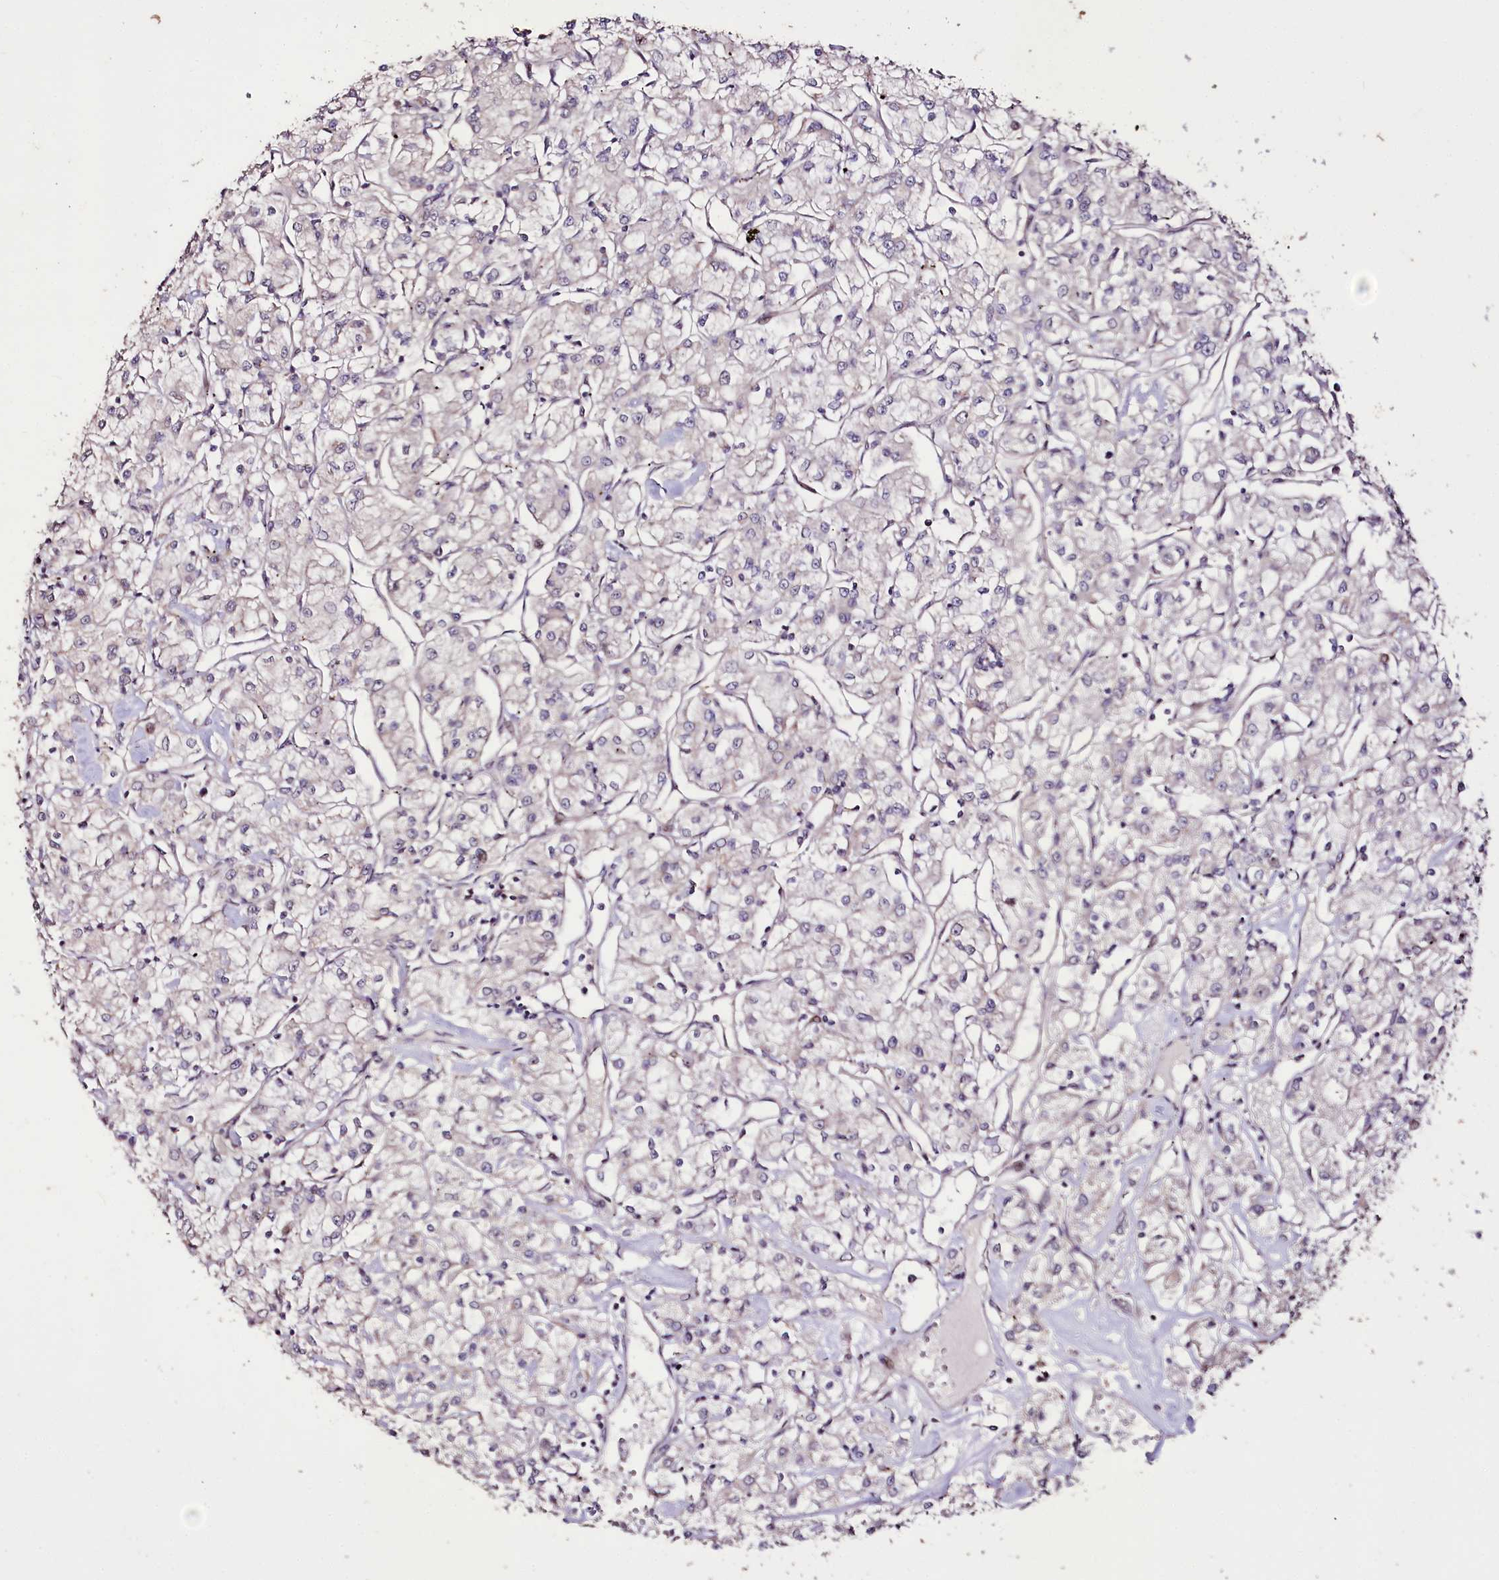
{"staining": {"intensity": "negative", "quantity": "none", "location": "none"}, "tissue": "renal cancer", "cell_type": "Tumor cells", "image_type": "cancer", "snomed": [{"axis": "morphology", "description": "Adenocarcinoma, NOS"}, {"axis": "topography", "description": "Kidney"}], "caption": "Renal cancer (adenocarcinoma) stained for a protein using IHC demonstrates no staining tumor cells.", "gene": "CARD19", "patient": {"sex": "female", "age": 59}}